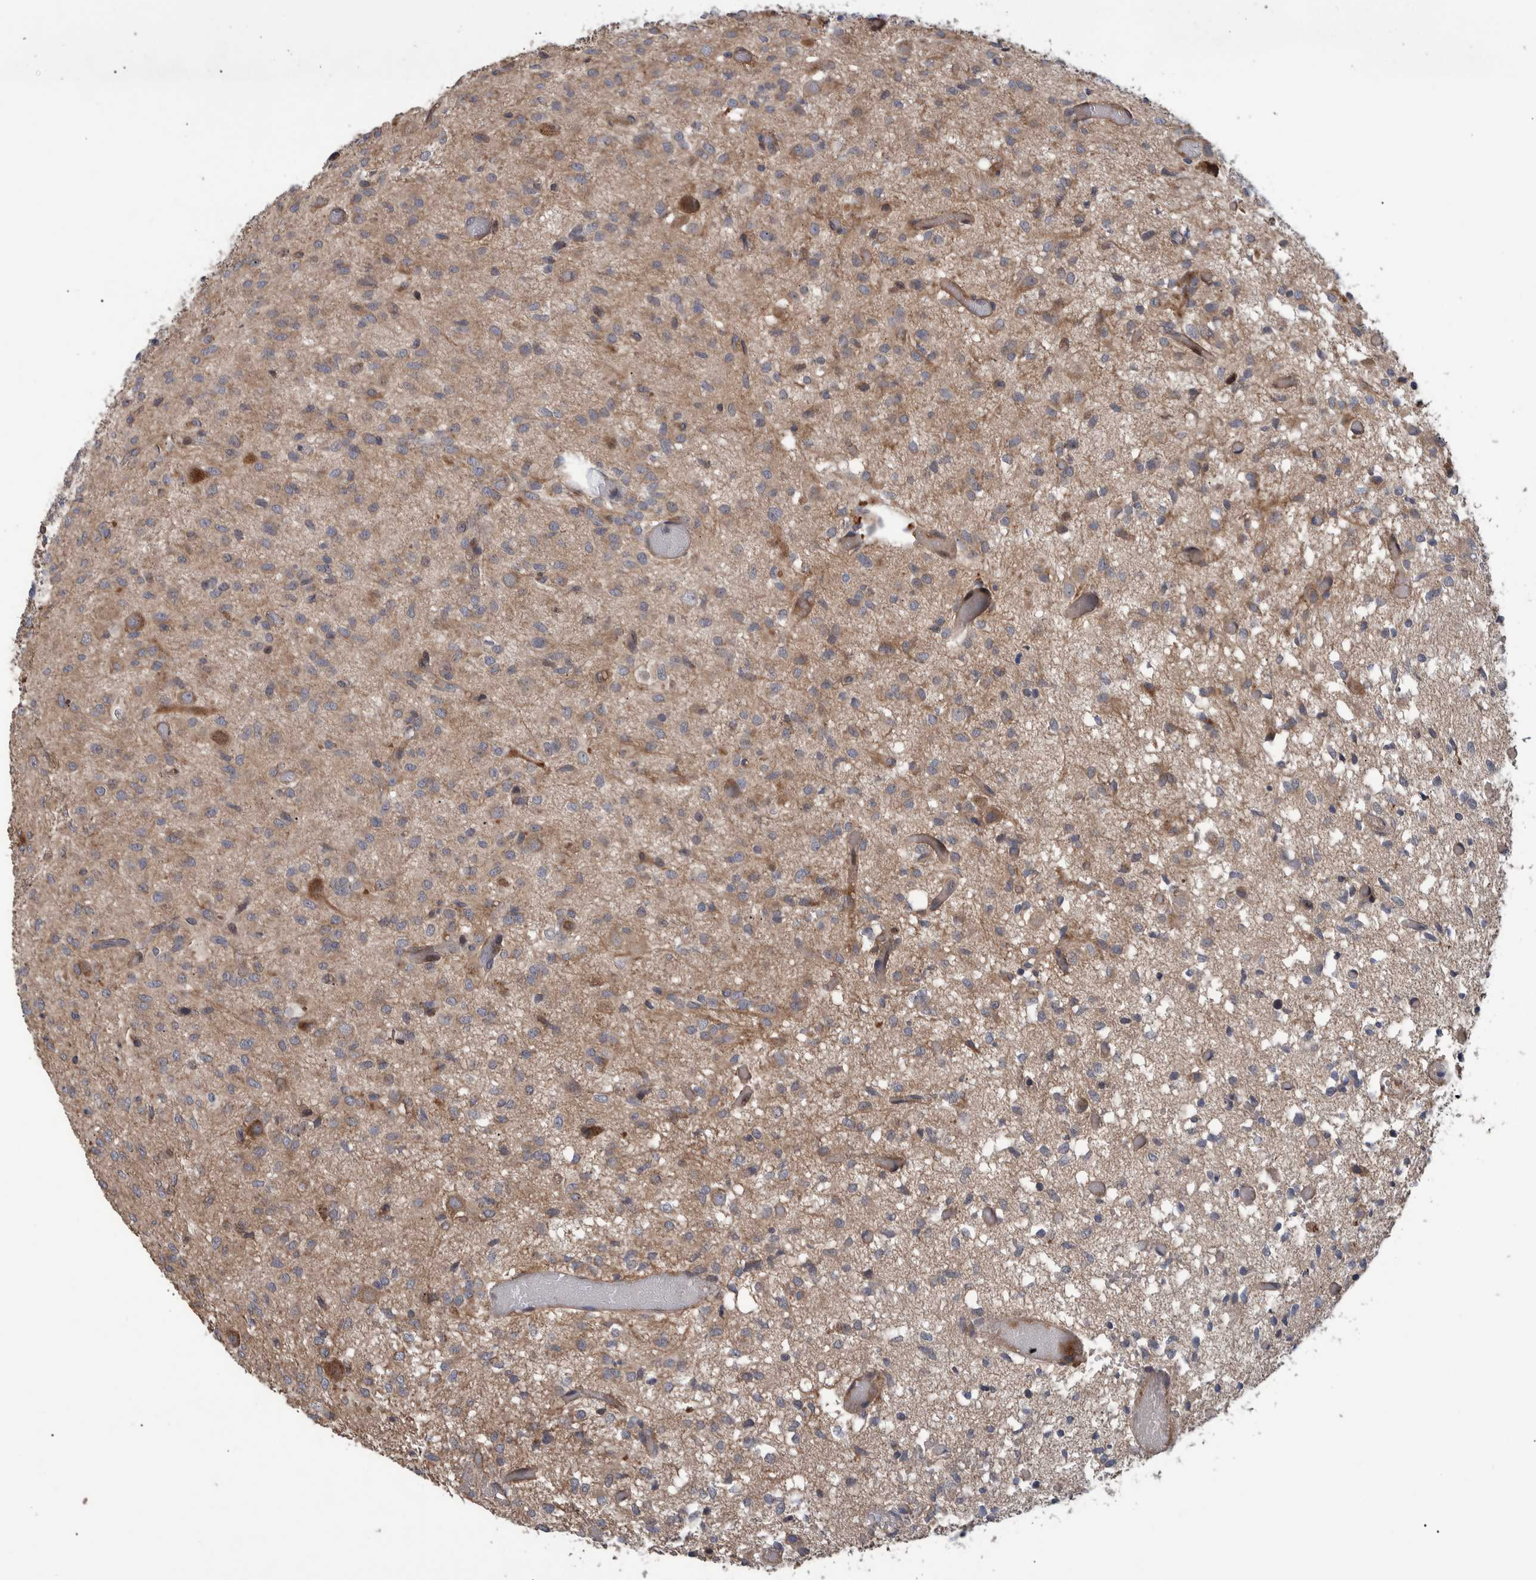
{"staining": {"intensity": "weak", "quantity": "25%-75%", "location": "cytoplasmic/membranous"}, "tissue": "glioma", "cell_type": "Tumor cells", "image_type": "cancer", "snomed": [{"axis": "morphology", "description": "Glioma, malignant, High grade"}, {"axis": "topography", "description": "Brain"}], "caption": "Human glioma stained with a brown dye displays weak cytoplasmic/membranous positive staining in approximately 25%-75% of tumor cells.", "gene": "B3GNTL1", "patient": {"sex": "female", "age": 59}}